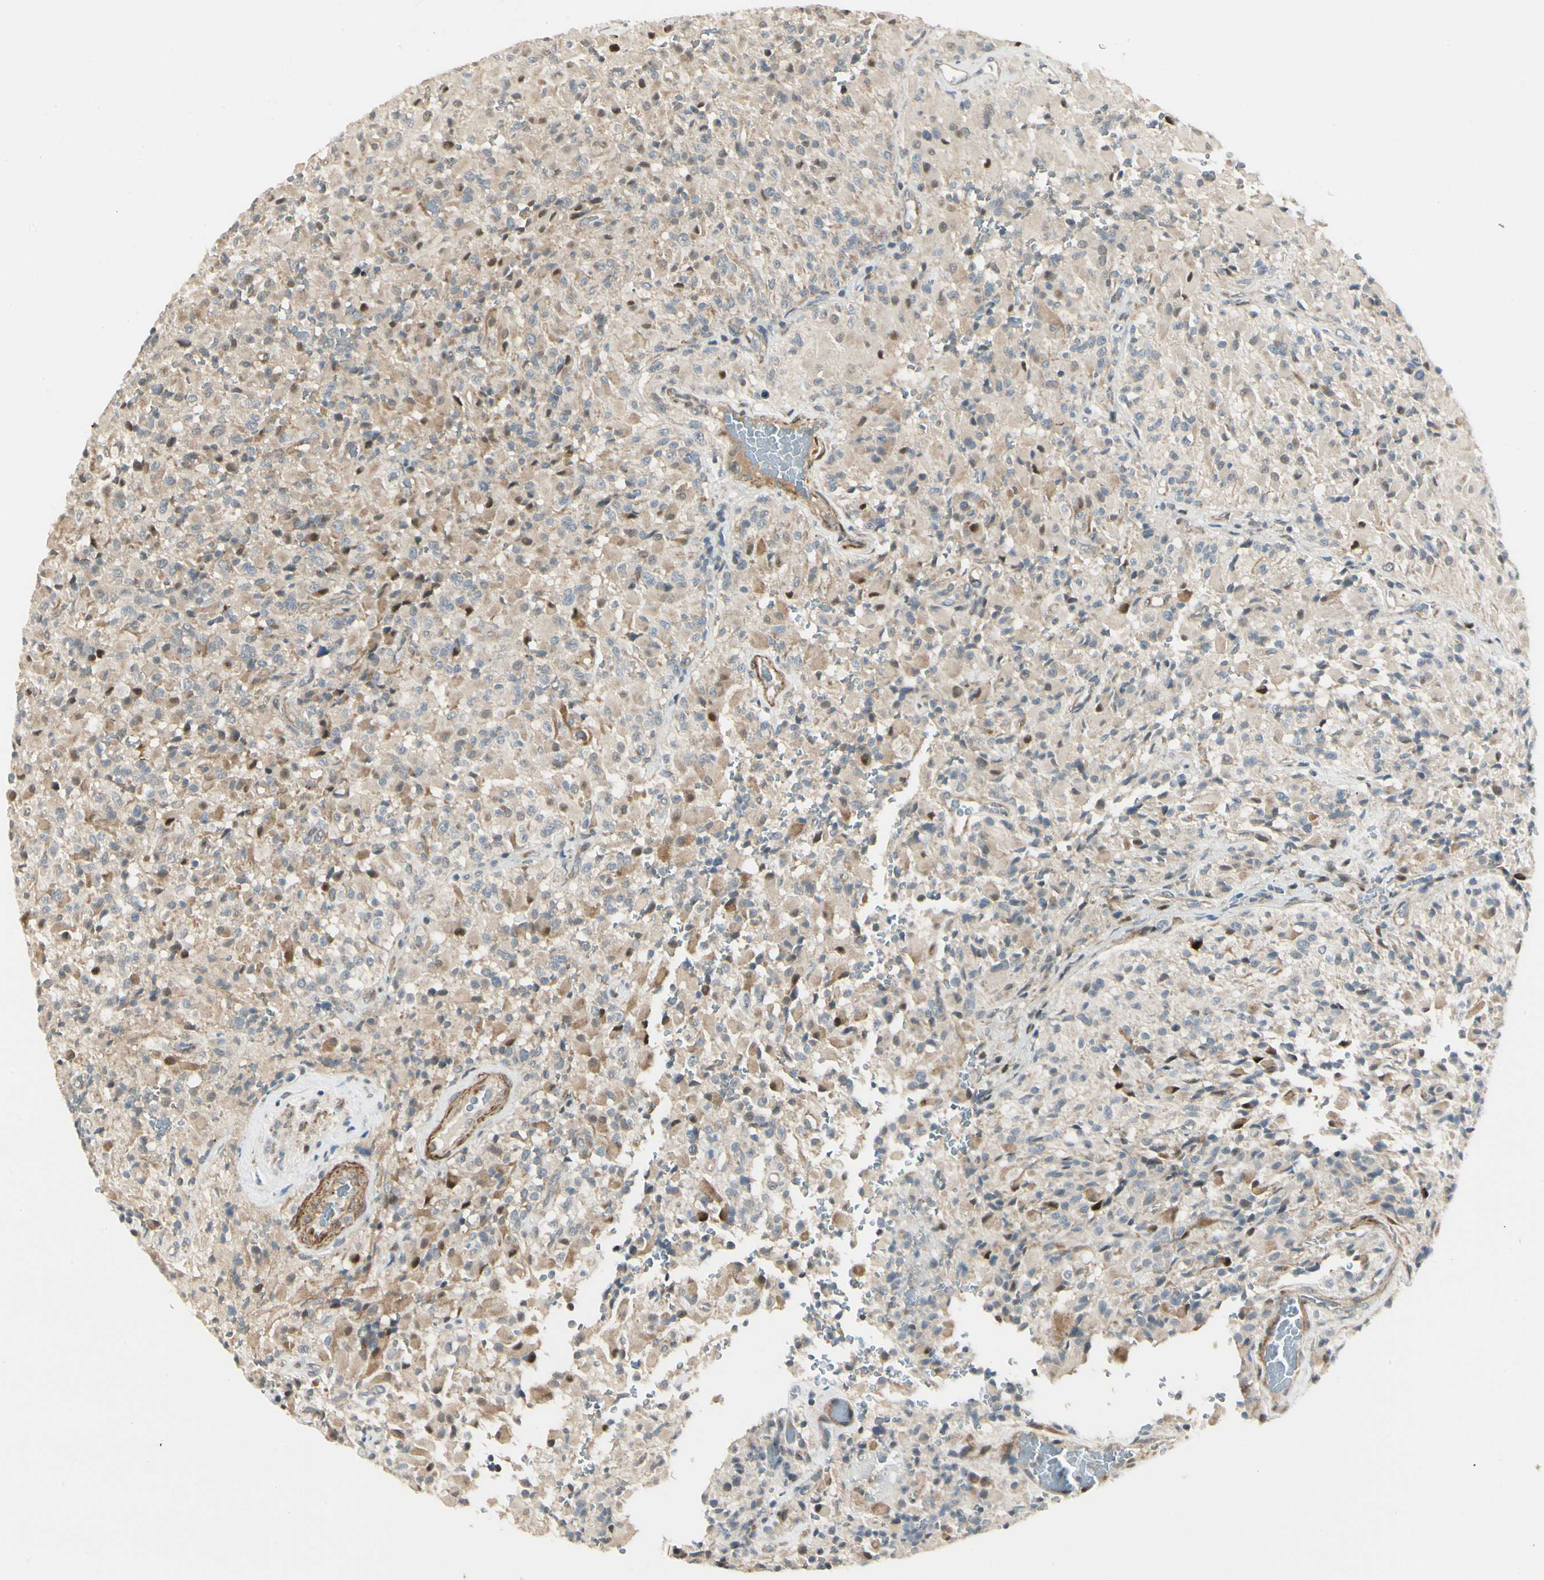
{"staining": {"intensity": "weak", "quantity": "<25%", "location": "nuclear"}, "tissue": "glioma", "cell_type": "Tumor cells", "image_type": "cancer", "snomed": [{"axis": "morphology", "description": "Glioma, malignant, High grade"}, {"axis": "topography", "description": "Brain"}], "caption": "Immunohistochemistry of glioma exhibits no staining in tumor cells. (Brightfield microscopy of DAB immunohistochemistry at high magnification).", "gene": "P4HA3", "patient": {"sex": "male", "age": 71}}